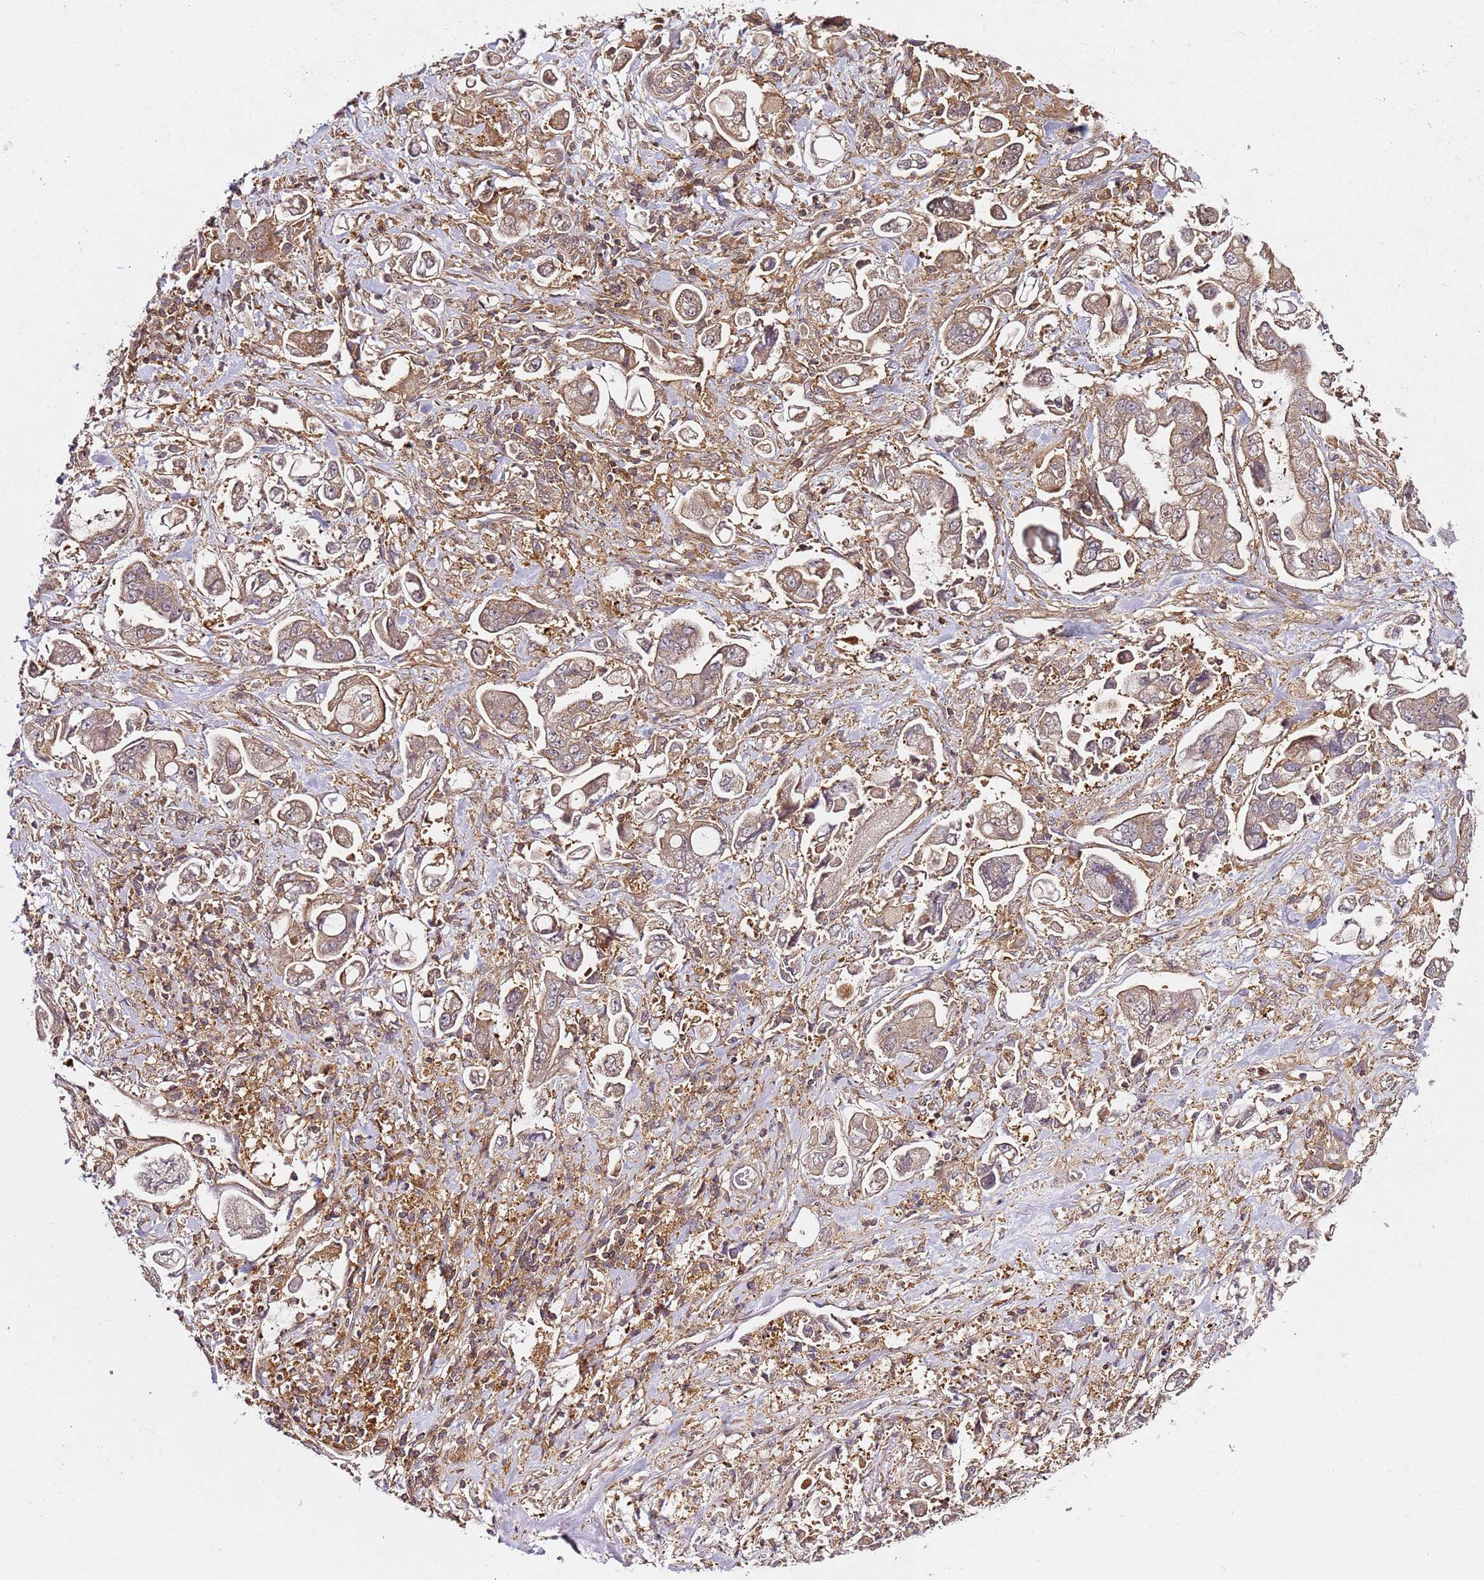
{"staining": {"intensity": "weak", "quantity": ">75%", "location": "cytoplasmic/membranous"}, "tissue": "stomach cancer", "cell_type": "Tumor cells", "image_type": "cancer", "snomed": [{"axis": "morphology", "description": "Adenocarcinoma, NOS"}, {"axis": "topography", "description": "Stomach"}], "caption": "Protein expression analysis of human stomach cancer reveals weak cytoplasmic/membranous expression in approximately >75% of tumor cells.", "gene": "PRMT7", "patient": {"sex": "male", "age": 62}}